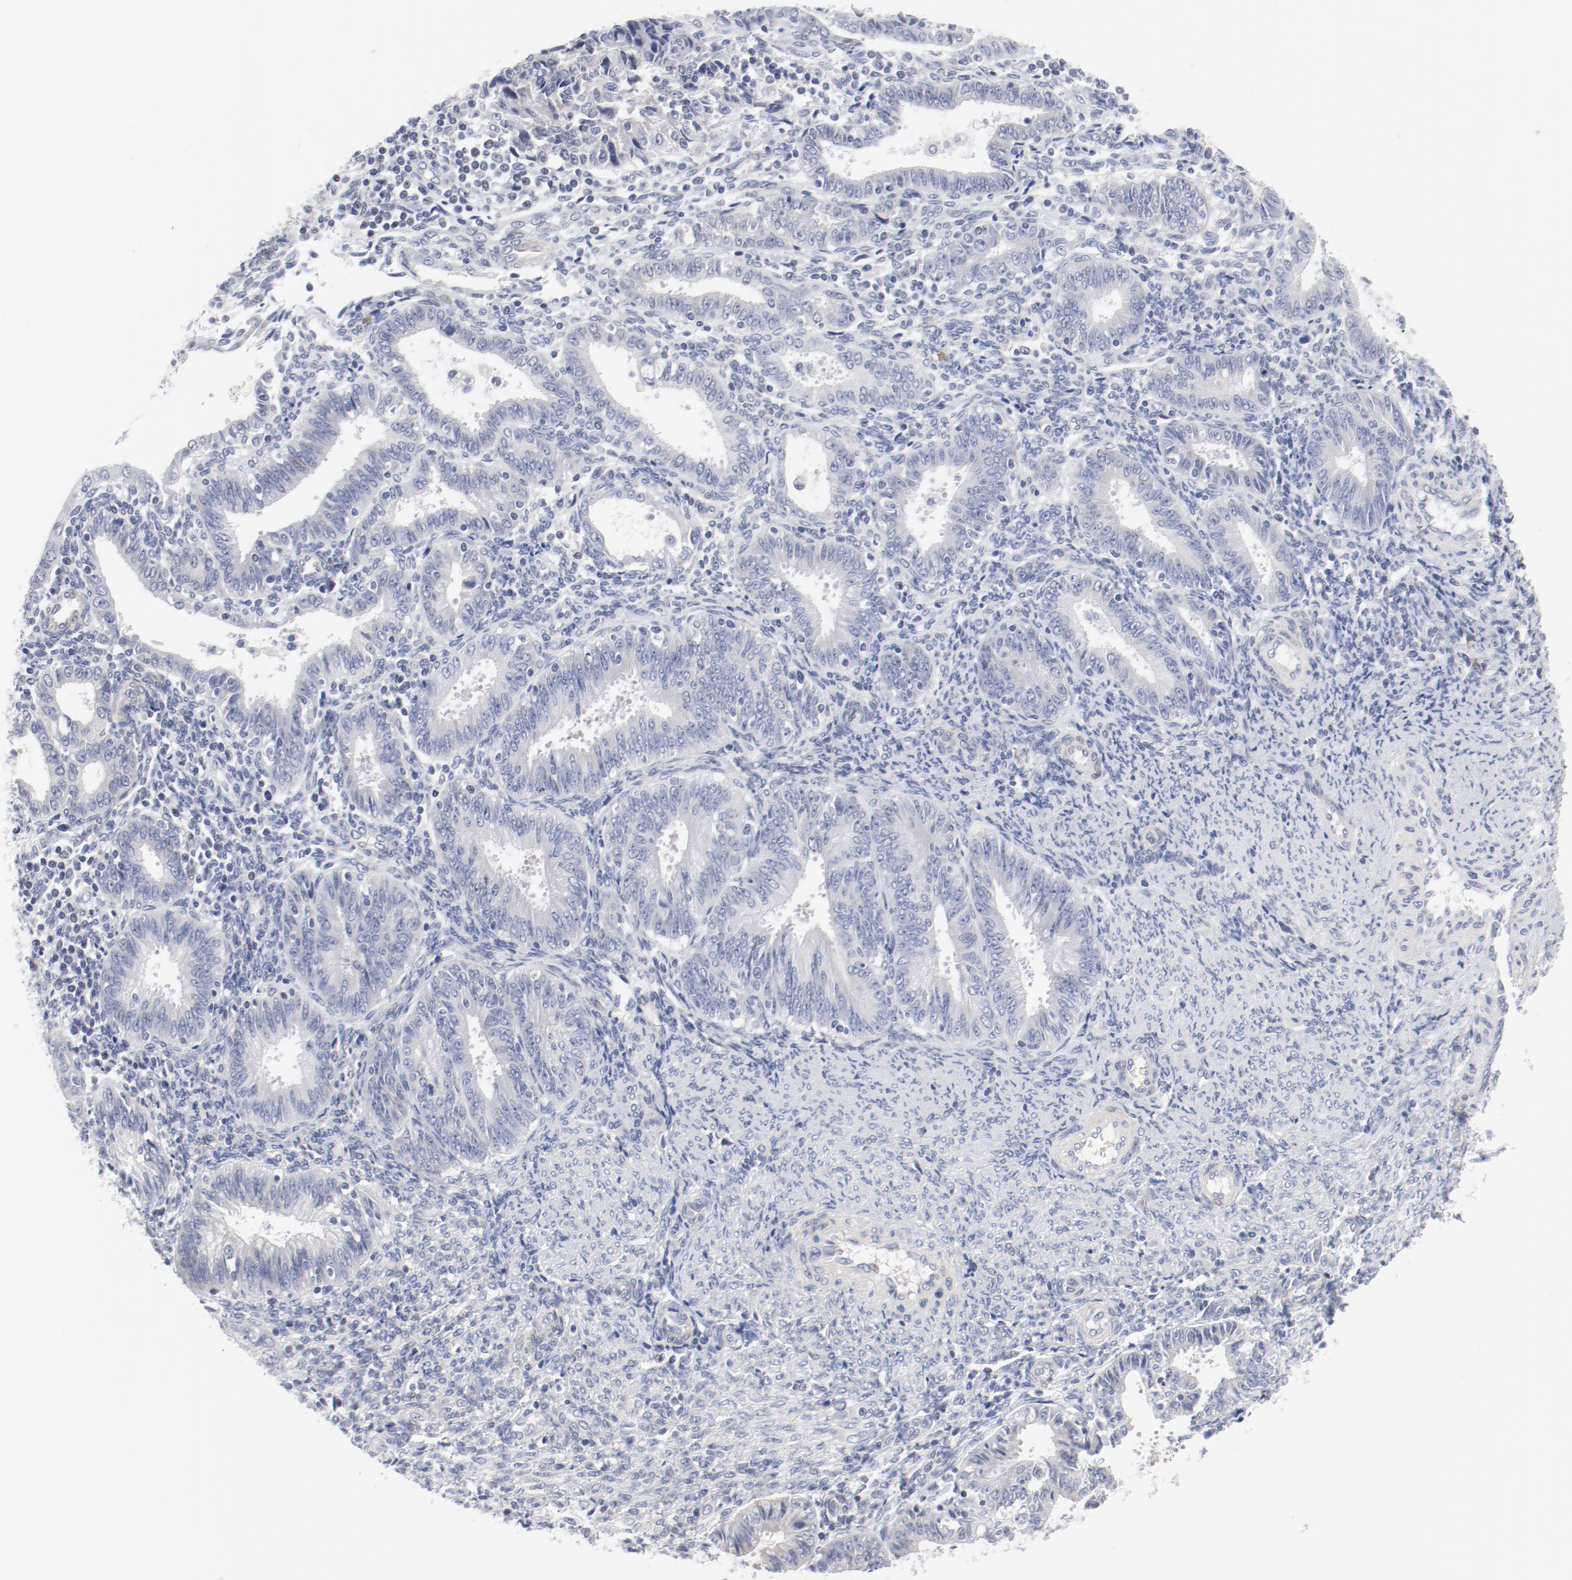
{"staining": {"intensity": "negative", "quantity": "none", "location": "none"}, "tissue": "endometrial cancer", "cell_type": "Tumor cells", "image_type": "cancer", "snomed": [{"axis": "morphology", "description": "Adenocarcinoma, NOS"}, {"axis": "topography", "description": "Endometrium"}], "caption": "Protein analysis of adenocarcinoma (endometrial) reveals no significant positivity in tumor cells.", "gene": "KCNK13", "patient": {"sex": "female", "age": 42}}